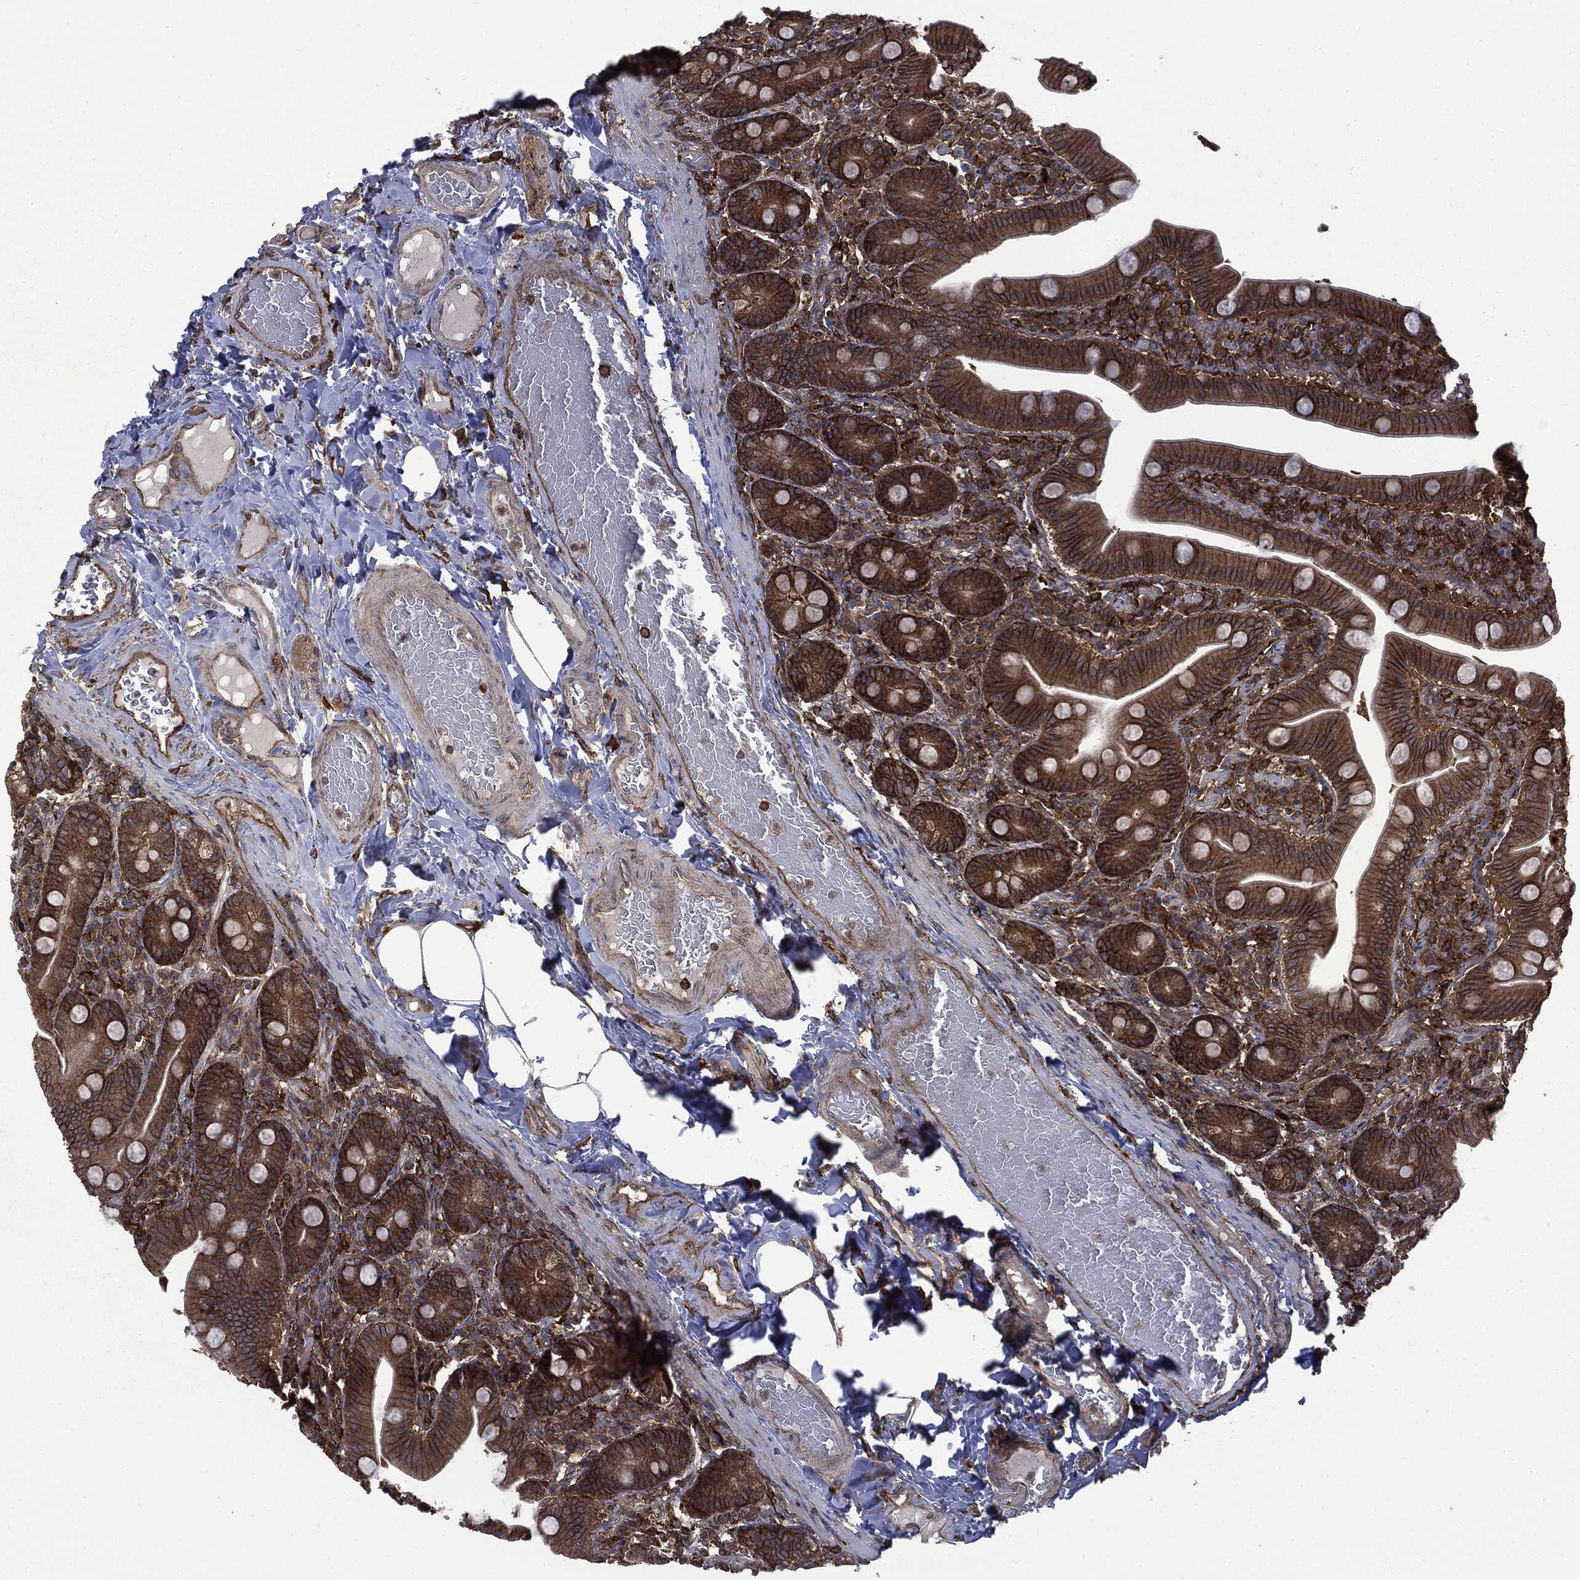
{"staining": {"intensity": "strong", "quantity": ">75%", "location": "cytoplasmic/membranous"}, "tissue": "small intestine", "cell_type": "Glandular cells", "image_type": "normal", "snomed": [{"axis": "morphology", "description": "Normal tissue, NOS"}, {"axis": "topography", "description": "Small intestine"}], "caption": "Small intestine stained for a protein exhibits strong cytoplasmic/membranous positivity in glandular cells. The staining is performed using DAB (3,3'-diaminobenzidine) brown chromogen to label protein expression. The nuclei are counter-stained blue using hematoxylin.", "gene": "SNX5", "patient": {"sex": "male", "age": 66}}